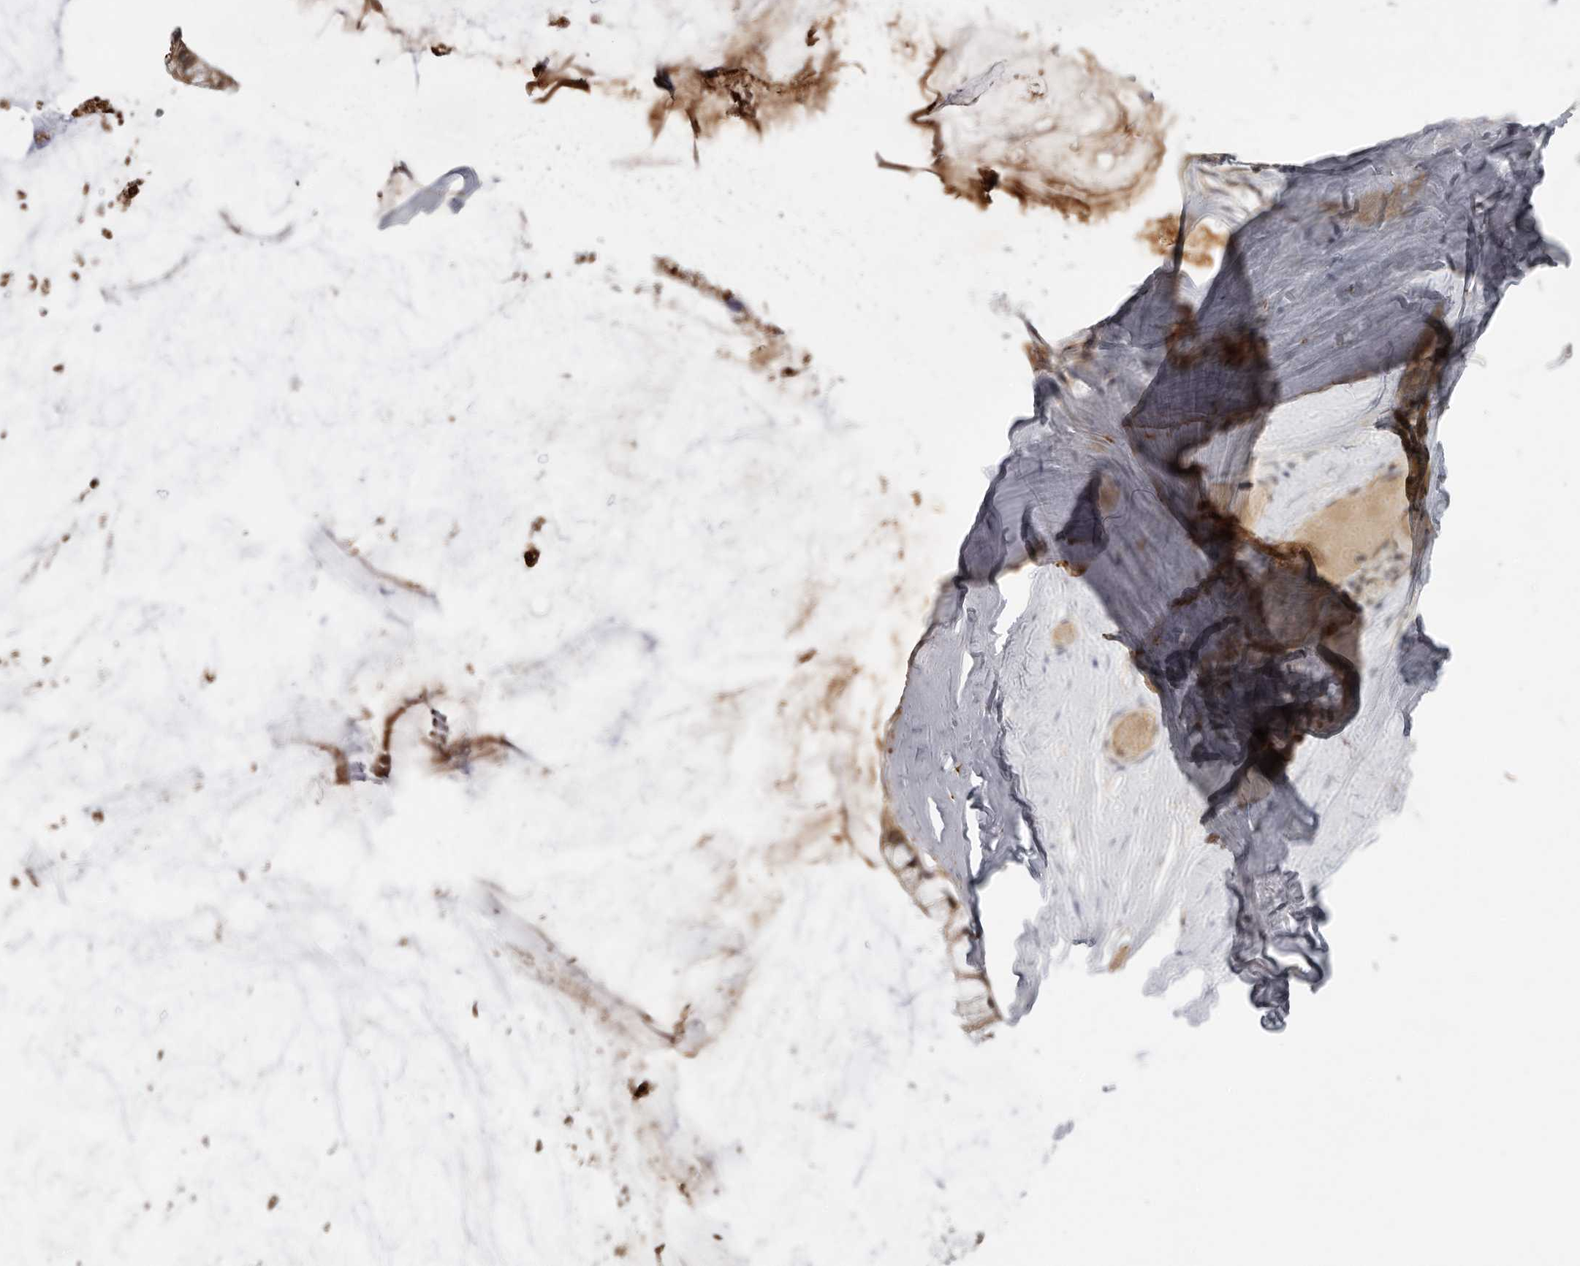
{"staining": {"intensity": "moderate", "quantity": ">75%", "location": "cytoplasmic/membranous,nuclear"}, "tissue": "ovarian cancer", "cell_type": "Tumor cells", "image_type": "cancer", "snomed": [{"axis": "morphology", "description": "Cystadenocarcinoma, mucinous, NOS"}, {"axis": "topography", "description": "Ovary"}], "caption": "There is medium levels of moderate cytoplasmic/membranous and nuclear staining in tumor cells of mucinous cystadenocarcinoma (ovarian), as demonstrated by immunohistochemical staining (brown color).", "gene": "ALPK2", "patient": {"sex": "female", "age": 39}}